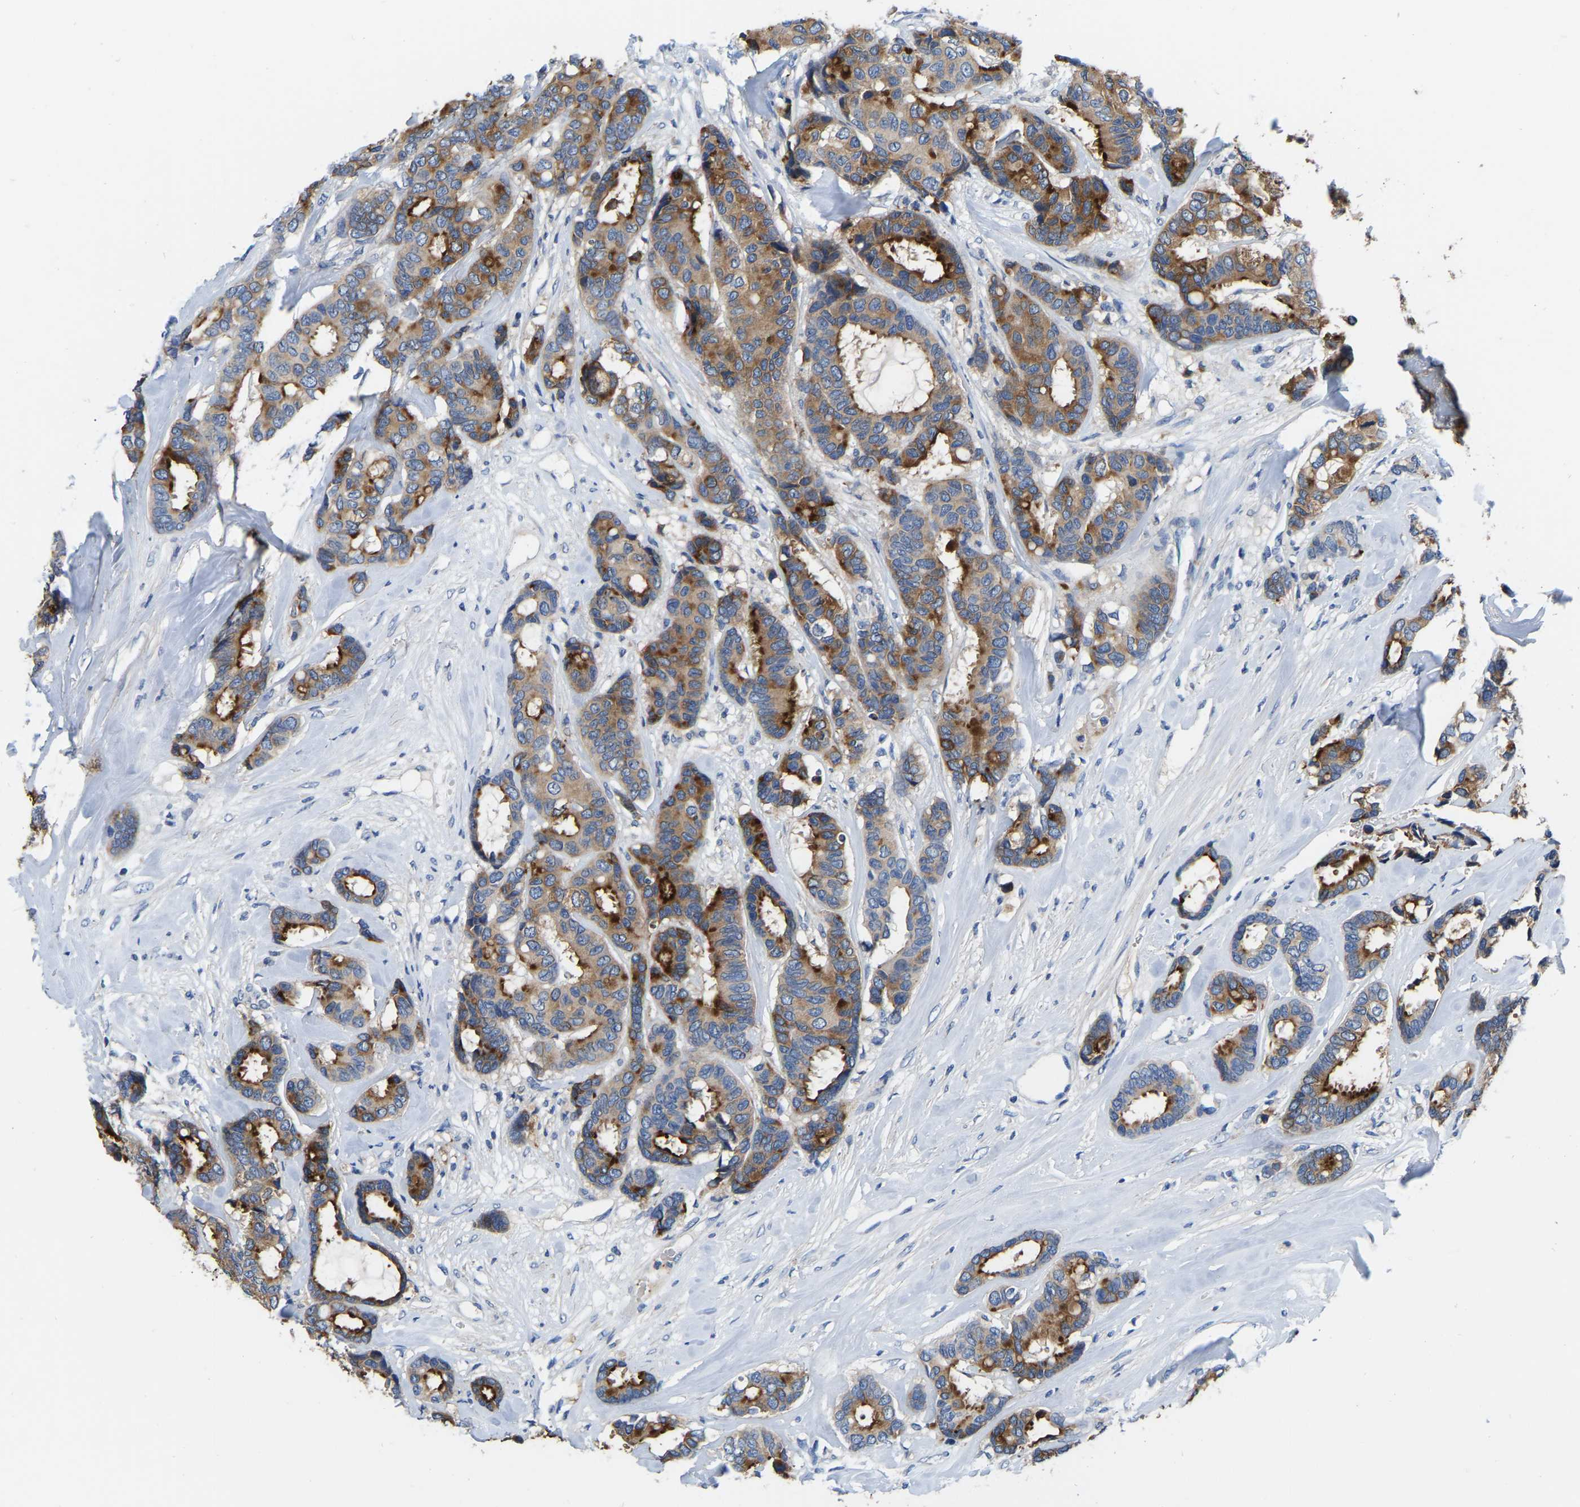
{"staining": {"intensity": "strong", "quantity": ">75%", "location": "cytoplasmic/membranous"}, "tissue": "breast cancer", "cell_type": "Tumor cells", "image_type": "cancer", "snomed": [{"axis": "morphology", "description": "Duct carcinoma"}, {"axis": "topography", "description": "Breast"}], "caption": "An image showing strong cytoplasmic/membranous positivity in approximately >75% of tumor cells in breast cancer, as visualized by brown immunohistochemical staining.", "gene": "RAB27B", "patient": {"sex": "female", "age": 87}}